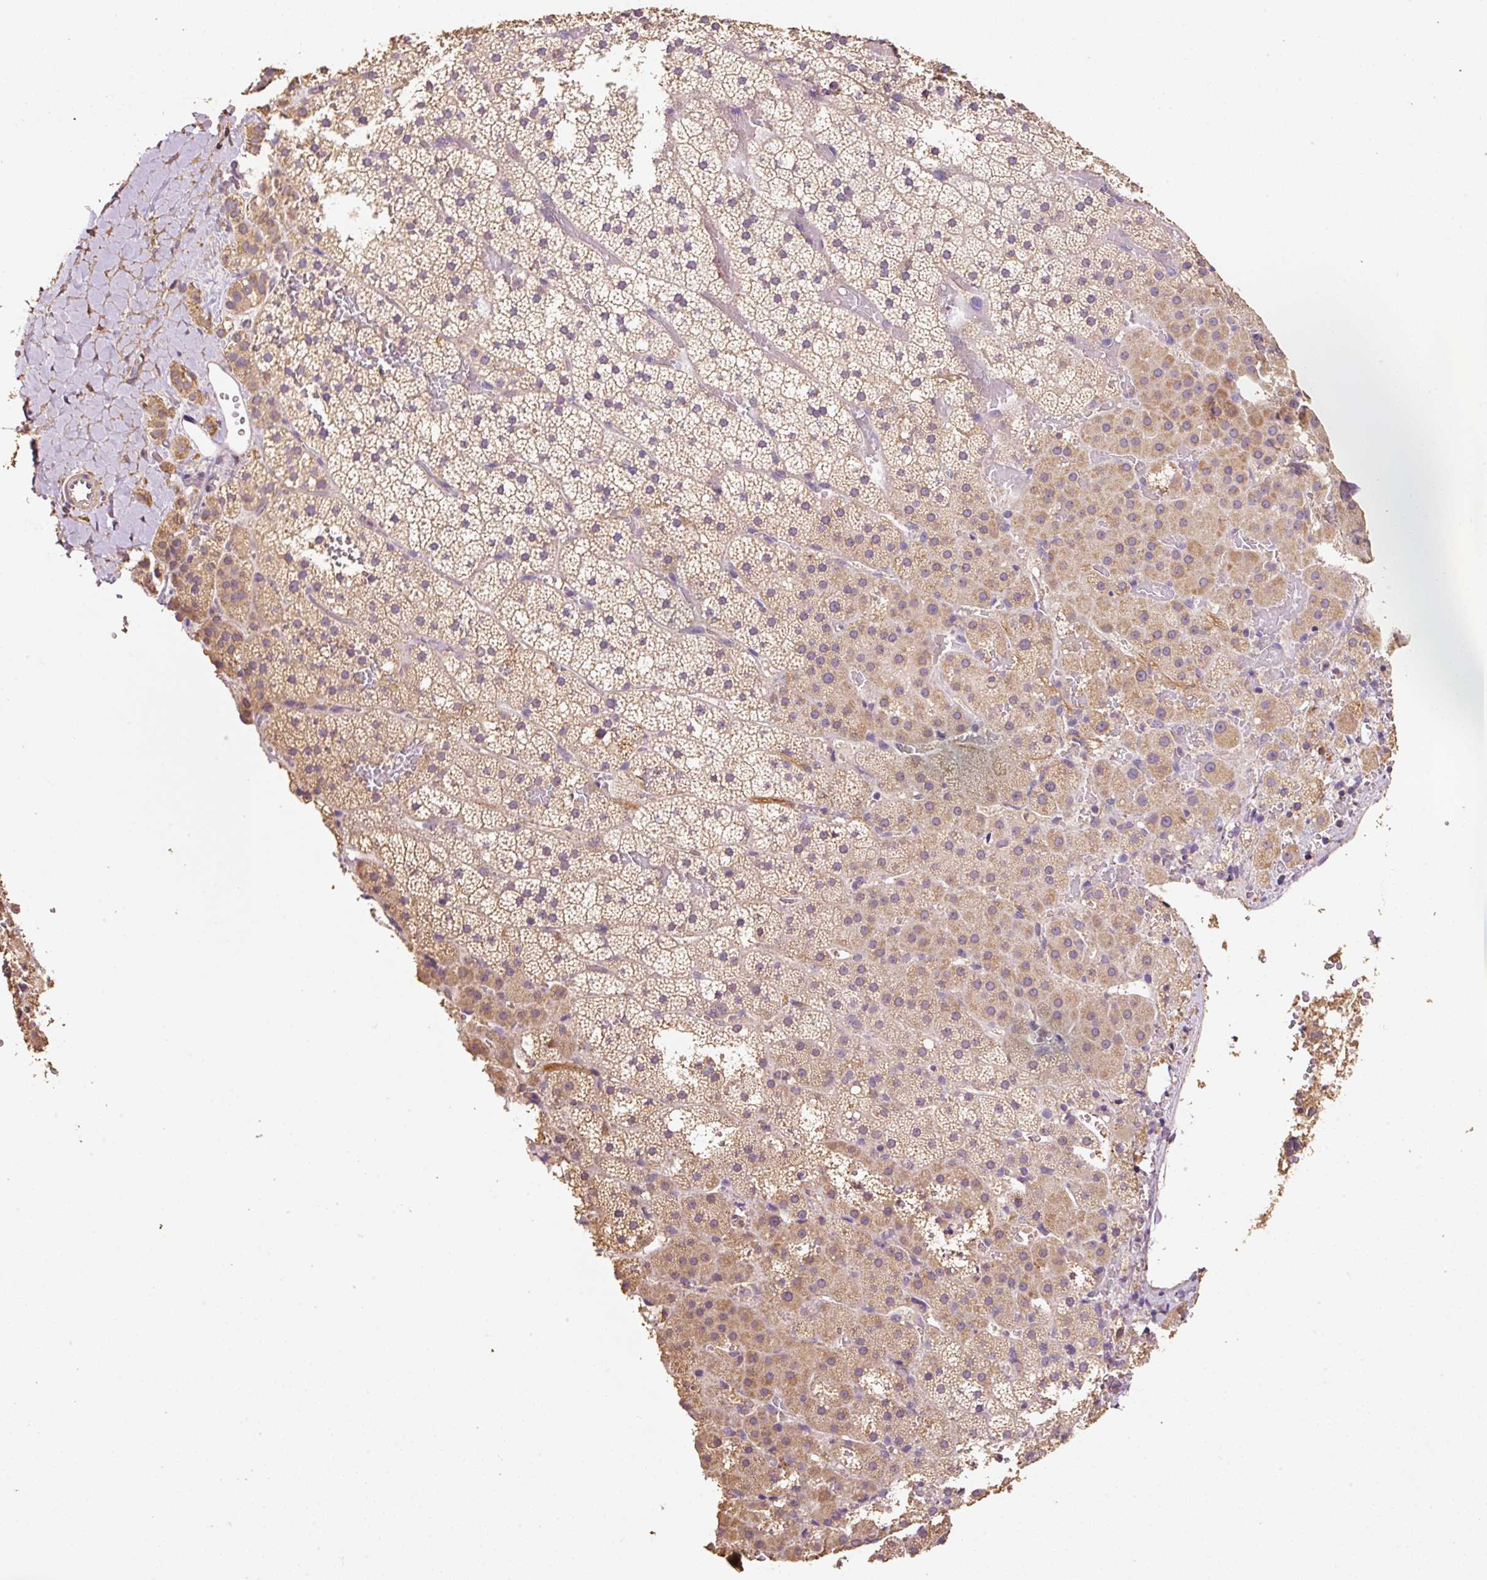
{"staining": {"intensity": "moderate", "quantity": "25%-75%", "location": "cytoplasmic/membranous"}, "tissue": "adrenal gland", "cell_type": "Glandular cells", "image_type": "normal", "snomed": [{"axis": "morphology", "description": "Normal tissue, NOS"}, {"axis": "topography", "description": "Adrenal gland"}], "caption": "Approximately 25%-75% of glandular cells in benign adrenal gland display moderate cytoplasmic/membranous protein staining as visualized by brown immunohistochemical staining.", "gene": "HERC2", "patient": {"sex": "male", "age": 53}}